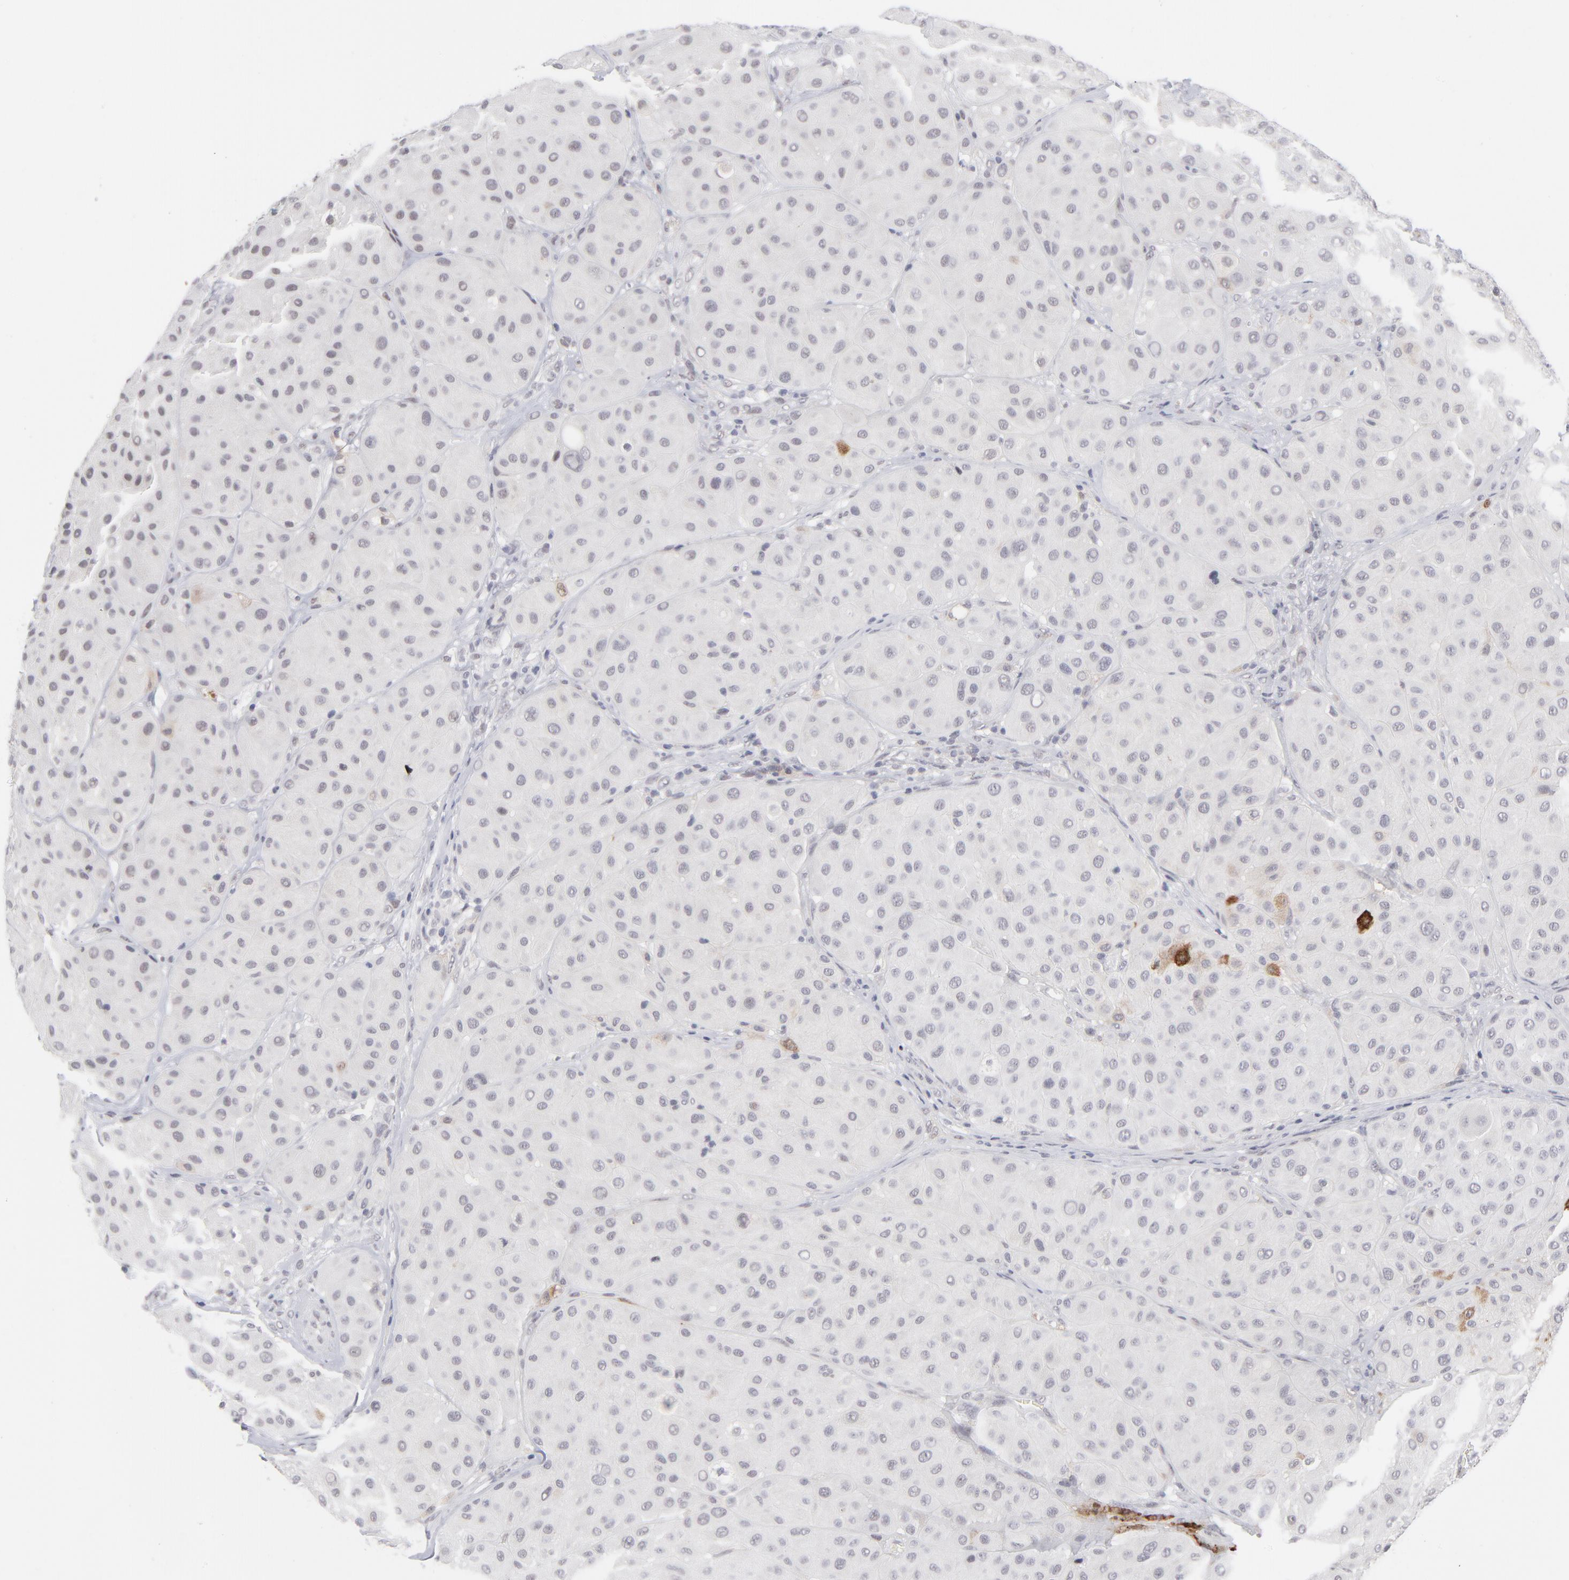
{"staining": {"intensity": "negative", "quantity": "none", "location": "none"}, "tissue": "melanoma", "cell_type": "Tumor cells", "image_type": "cancer", "snomed": [{"axis": "morphology", "description": "Normal tissue, NOS"}, {"axis": "morphology", "description": "Malignant melanoma, Metastatic site"}, {"axis": "topography", "description": "Skin"}], "caption": "A high-resolution image shows IHC staining of melanoma, which demonstrates no significant expression in tumor cells.", "gene": "CCR2", "patient": {"sex": "male", "age": 41}}